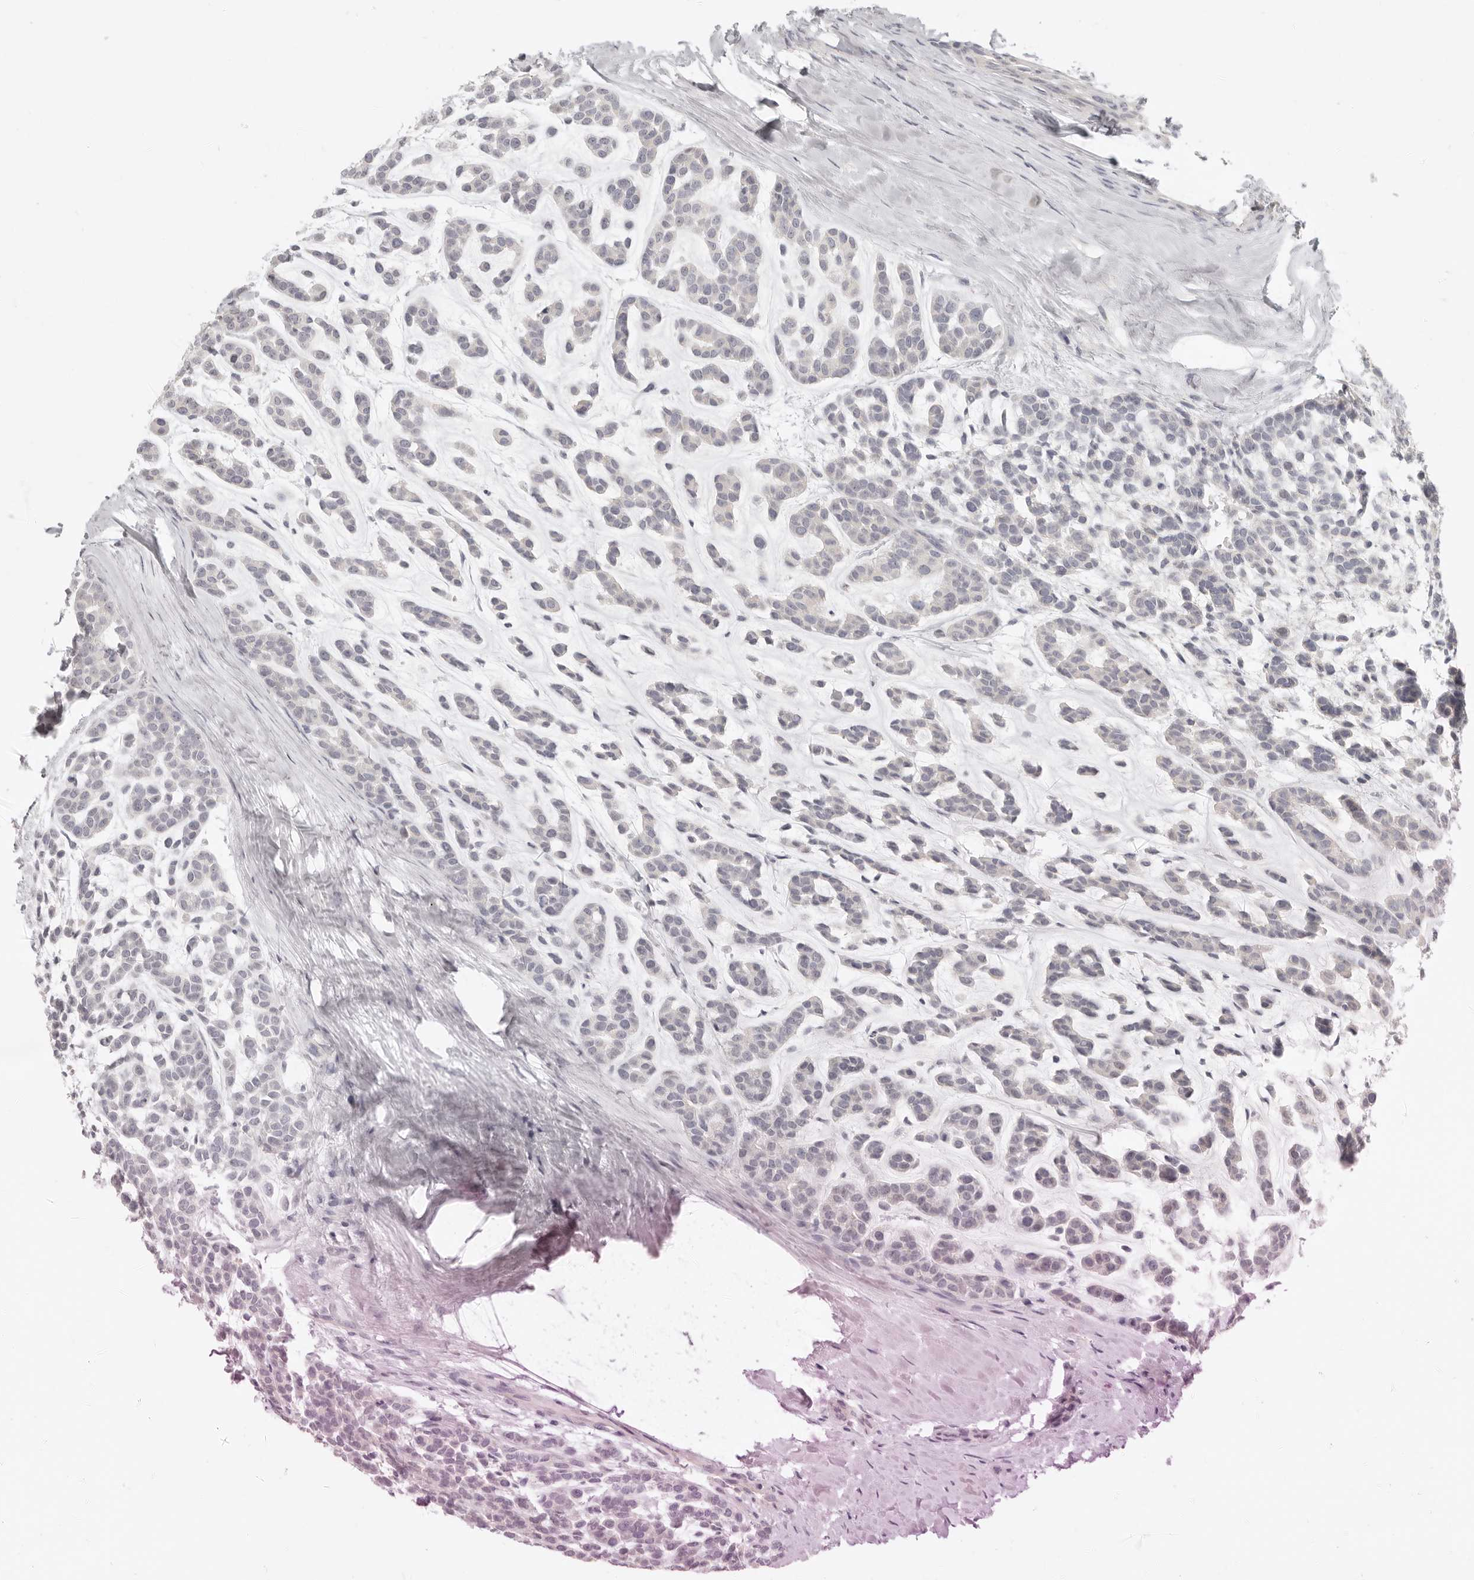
{"staining": {"intensity": "negative", "quantity": "none", "location": "none"}, "tissue": "head and neck cancer", "cell_type": "Tumor cells", "image_type": "cancer", "snomed": [{"axis": "morphology", "description": "Adenocarcinoma, NOS"}, {"axis": "morphology", "description": "Adenoma, NOS"}, {"axis": "topography", "description": "Head-Neck"}], "caption": "IHC of human head and neck cancer displays no positivity in tumor cells.", "gene": "AHDC1", "patient": {"sex": "female", "age": 55}}